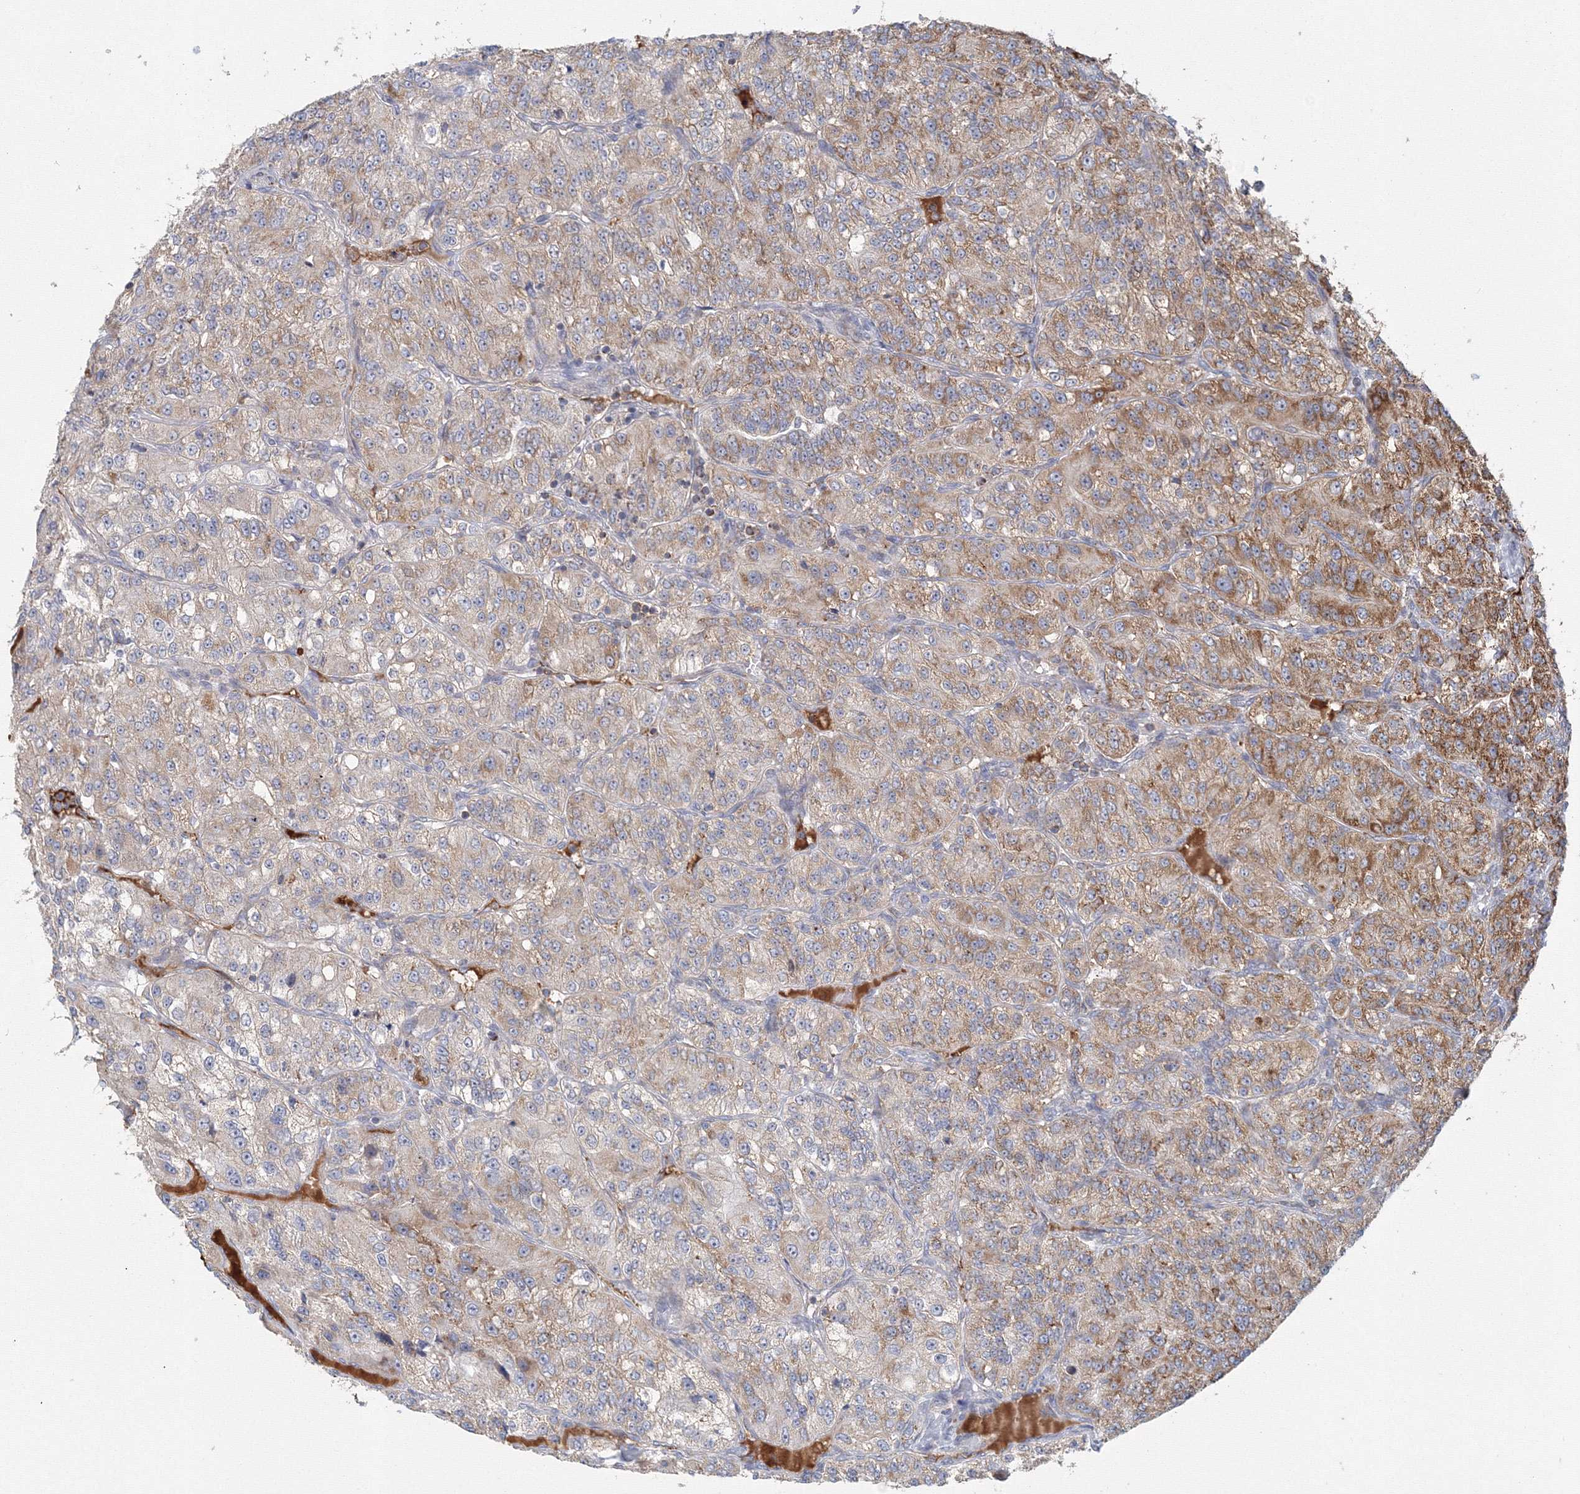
{"staining": {"intensity": "moderate", "quantity": "25%-75%", "location": "cytoplasmic/membranous"}, "tissue": "renal cancer", "cell_type": "Tumor cells", "image_type": "cancer", "snomed": [{"axis": "morphology", "description": "Adenocarcinoma, NOS"}, {"axis": "topography", "description": "Kidney"}], "caption": "Renal cancer stained with a protein marker exhibits moderate staining in tumor cells.", "gene": "GRPEL1", "patient": {"sex": "female", "age": 63}}